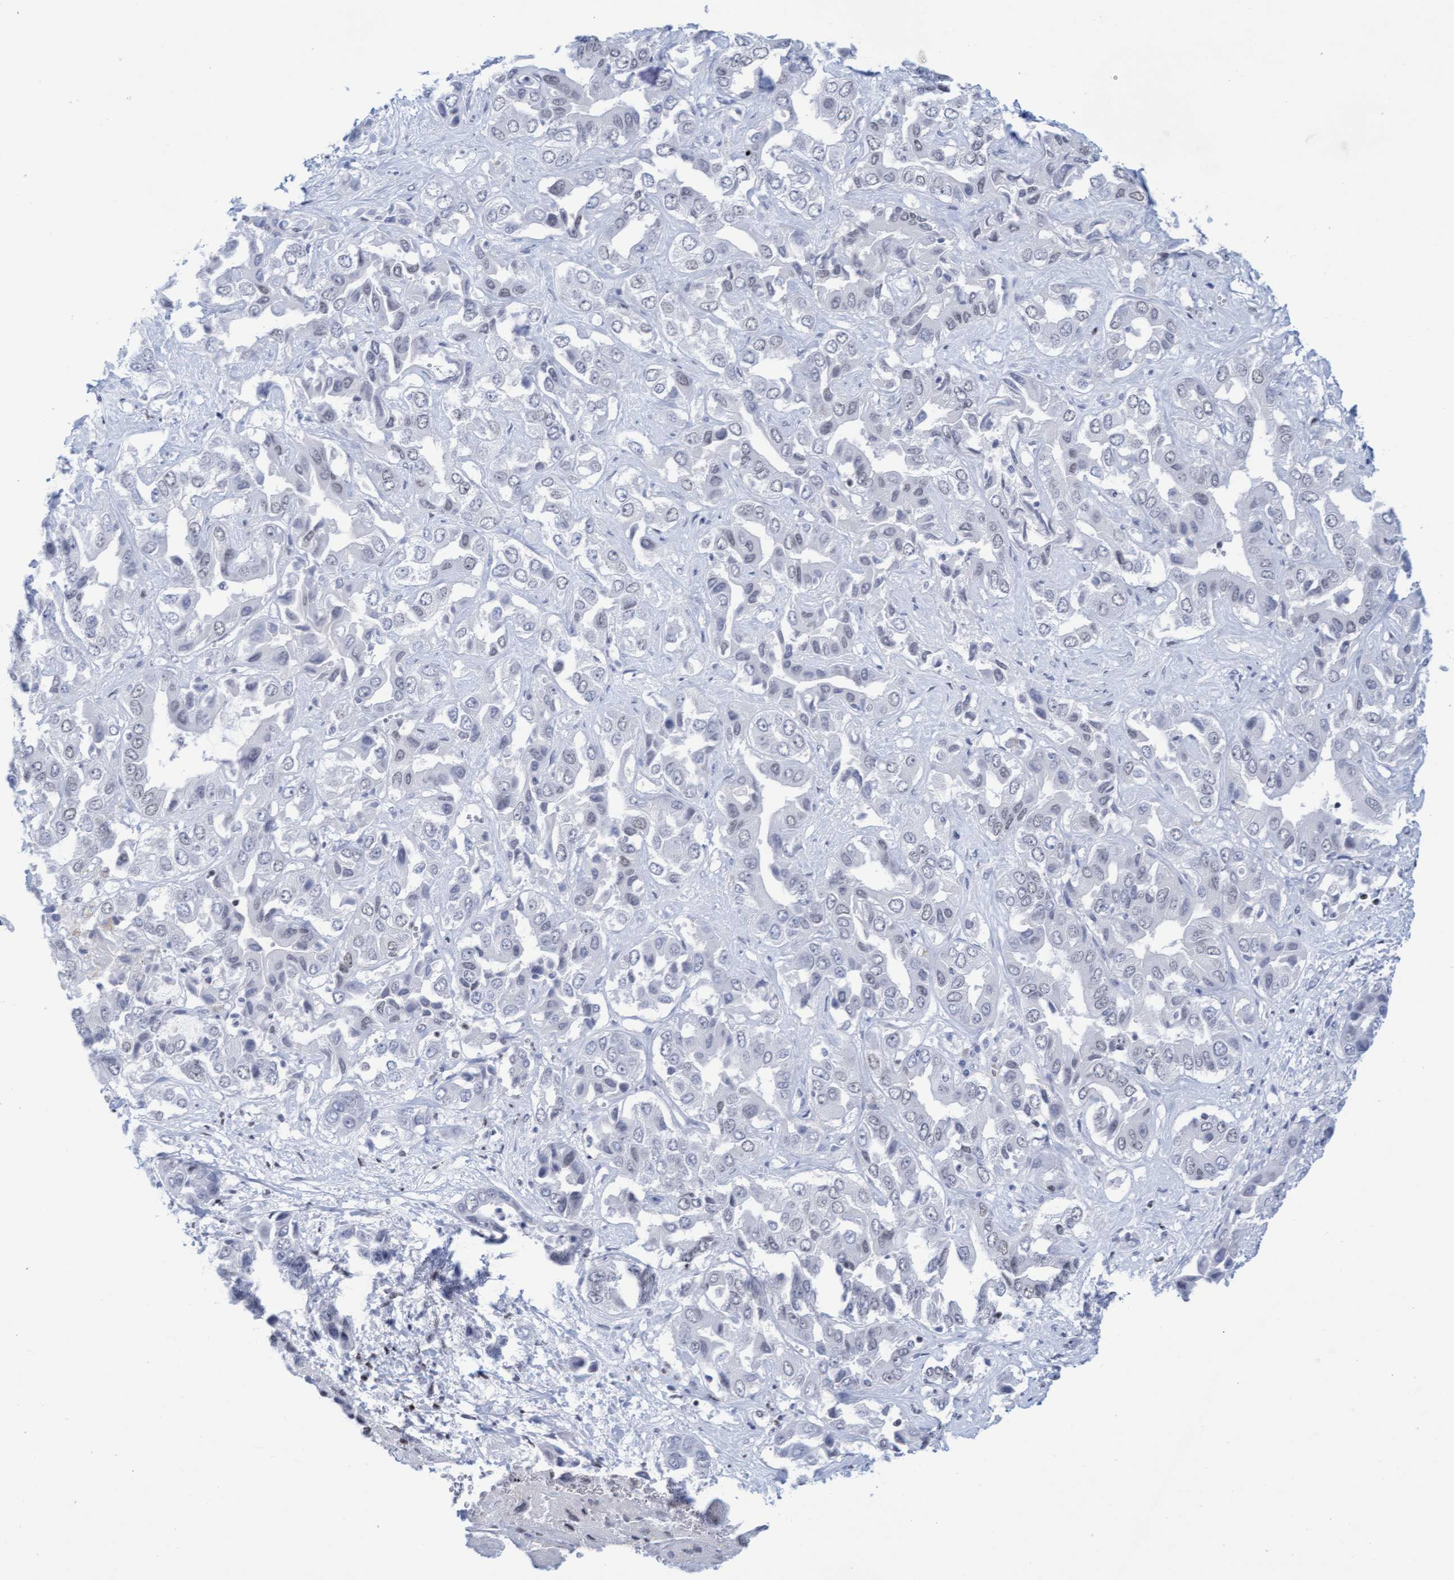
{"staining": {"intensity": "negative", "quantity": "none", "location": "none"}, "tissue": "liver cancer", "cell_type": "Tumor cells", "image_type": "cancer", "snomed": [{"axis": "morphology", "description": "Cholangiocarcinoma"}, {"axis": "topography", "description": "Liver"}], "caption": "Immunohistochemical staining of human liver cancer shows no significant staining in tumor cells. (Brightfield microscopy of DAB (3,3'-diaminobenzidine) immunohistochemistry (IHC) at high magnification).", "gene": "GLRX2", "patient": {"sex": "female", "age": 52}}